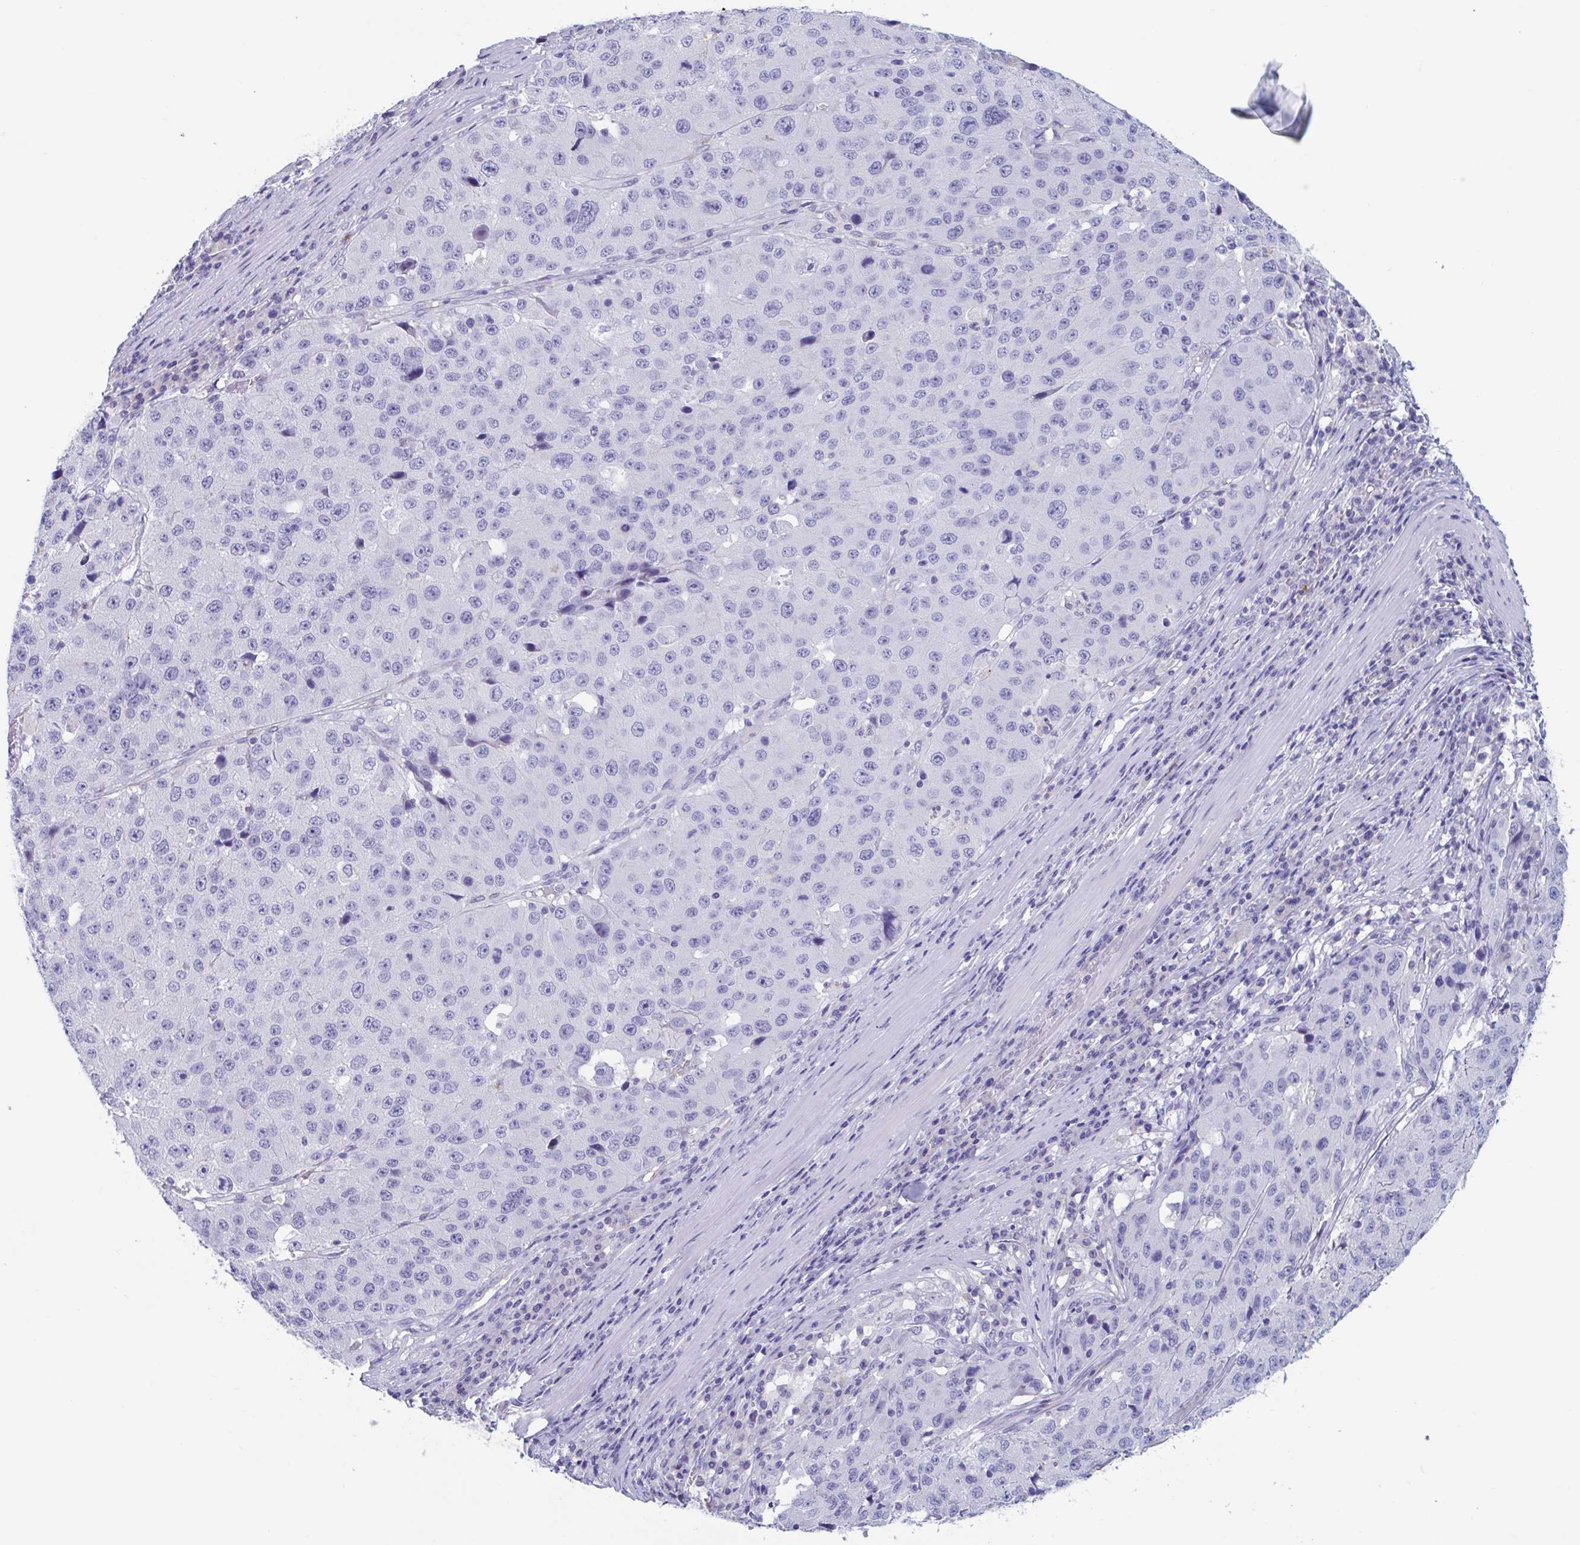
{"staining": {"intensity": "negative", "quantity": "none", "location": "none"}, "tissue": "stomach cancer", "cell_type": "Tumor cells", "image_type": "cancer", "snomed": [{"axis": "morphology", "description": "Adenocarcinoma, NOS"}, {"axis": "topography", "description": "Stomach"}], "caption": "There is no significant staining in tumor cells of stomach cancer.", "gene": "ZNHIT2", "patient": {"sex": "male", "age": 71}}